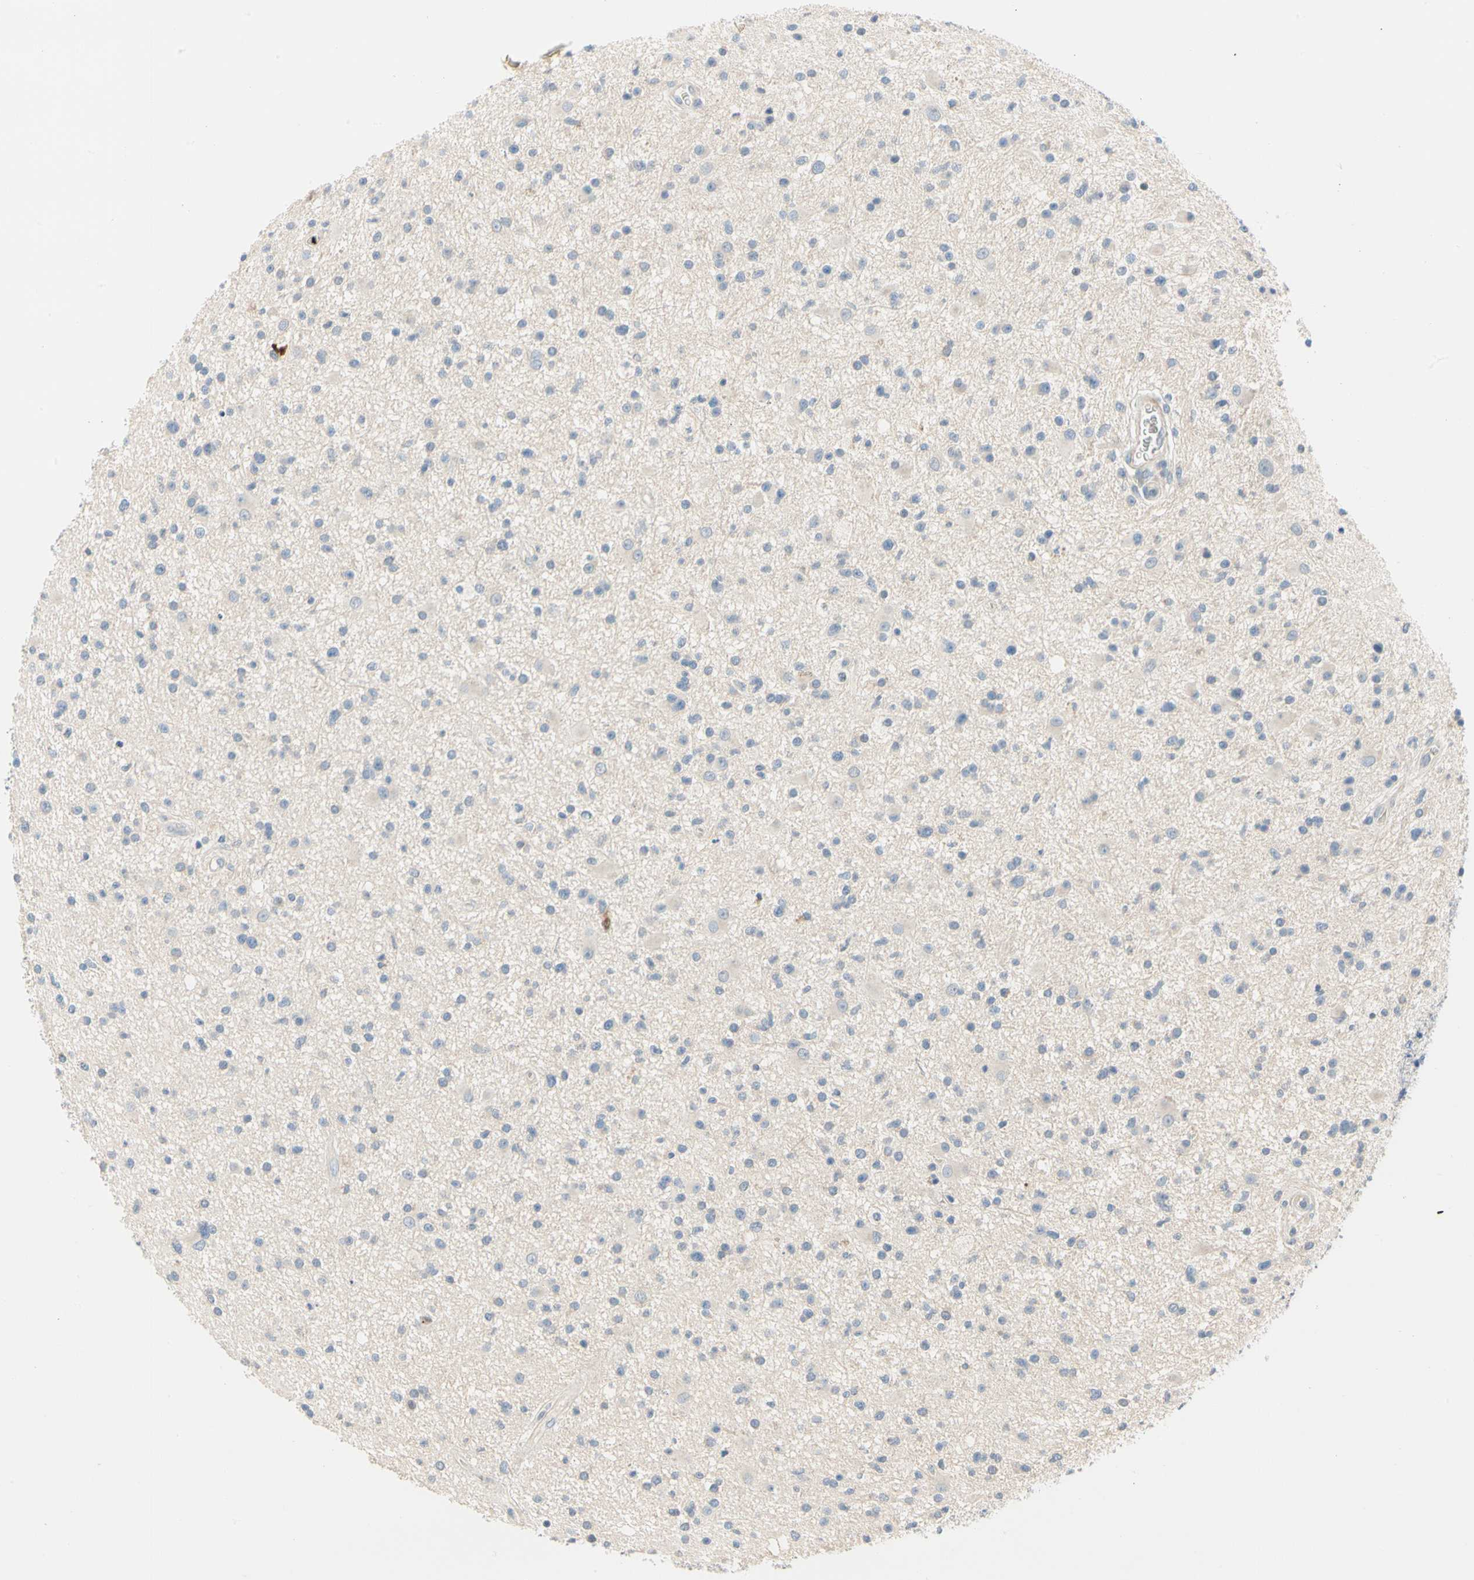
{"staining": {"intensity": "negative", "quantity": "none", "location": "none"}, "tissue": "glioma", "cell_type": "Tumor cells", "image_type": "cancer", "snomed": [{"axis": "morphology", "description": "Glioma, malignant, High grade"}, {"axis": "topography", "description": "Brain"}], "caption": "The photomicrograph shows no staining of tumor cells in malignant glioma (high-grade). Nuclei are stained in blue.", "gene": "TRAF5", "patient": {"sex": "male", "age": 33}}